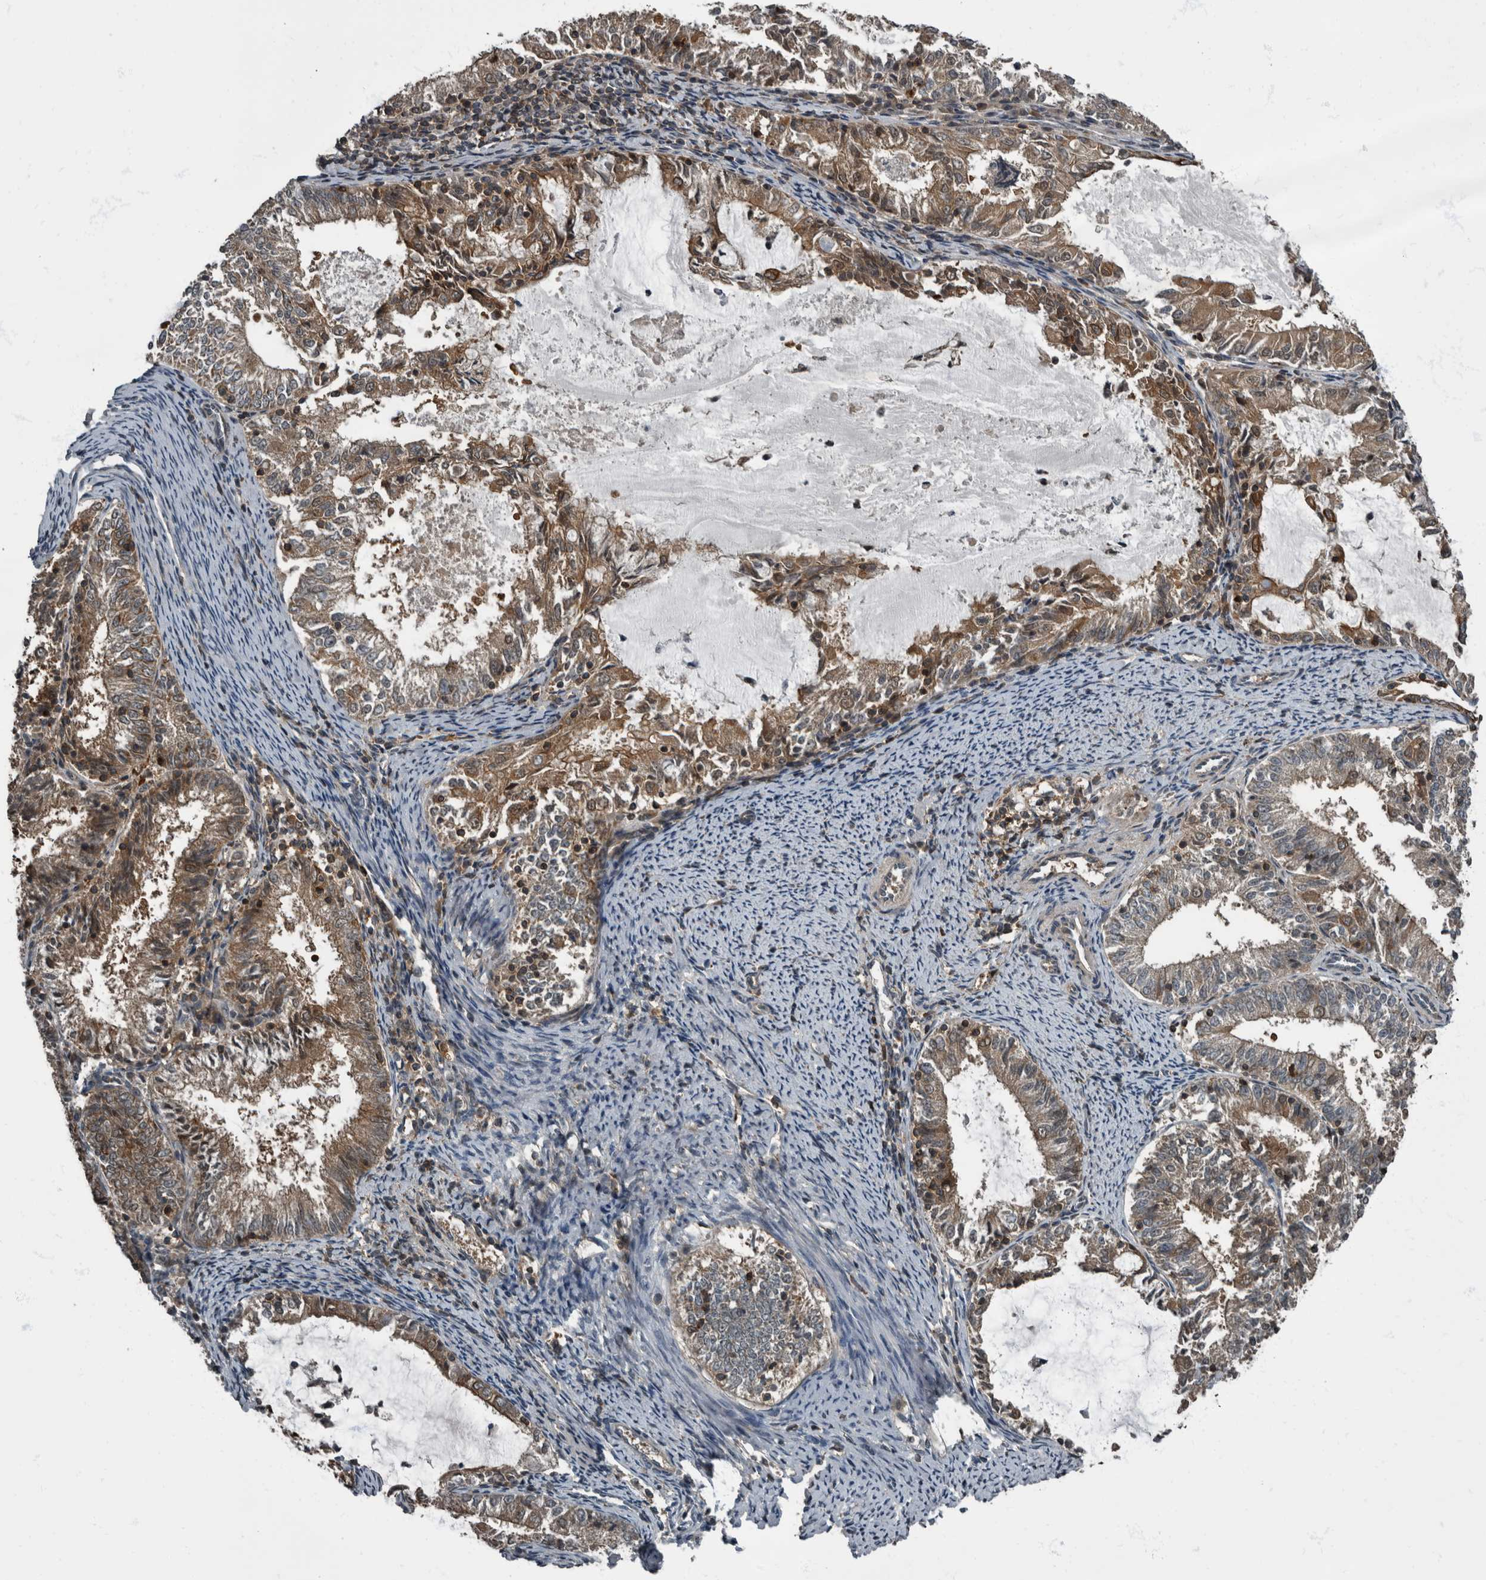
{"staining": {"intensity": "moderate", "quantity": ">75%", "location": "cytoplasmic/membranous"}, "tissue": "endometrial cancer", "cell_type": "Tumor cells", "image_type": "cancer", "snomed": [{"axis": "morphology", "description": "Adenocarcinoma, NOS"}, {"axis": "topography", "description": "Endometrium"}], "caption": "There is medium levels of moderate cytoplasmic/membranous expression in tumor cells of endometrial adenocarcinoma, as demonstrated by immunohistochemical staining (brown color).", "gene": "RABGGTB", "patient": {"sex": "female", "age": 57}}